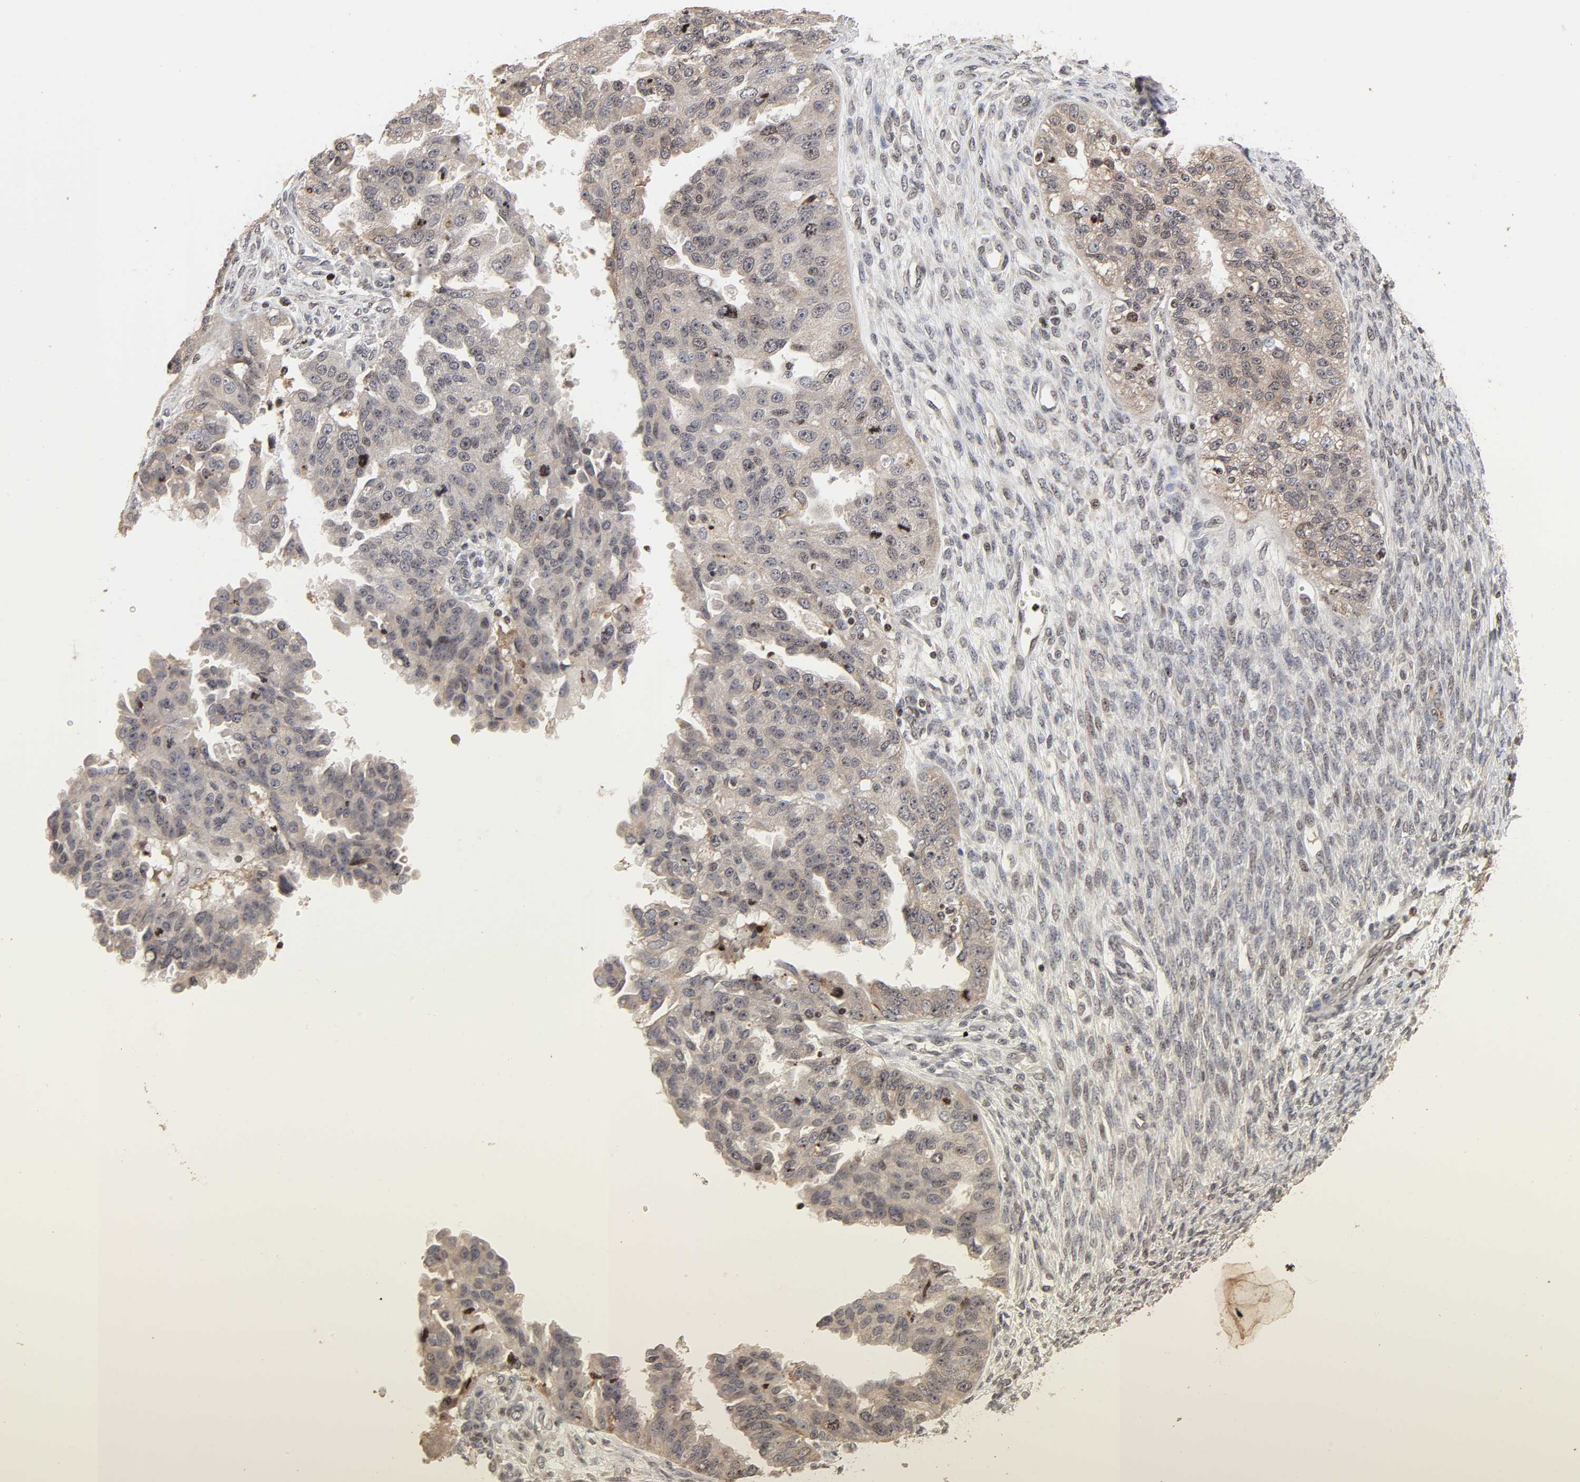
{"staining": {"intensity": "weak", "quantity": "25%-75%", "location": "cytoplasmic/membranous"}, "tissue": "ovarian cancer", "cell_type": "Tumor cells", "image_type": "cancer", "snomed": [{"axis": "morphology", "description": "Cystadenocarcinoma, serous, NOS"}, {"axis": "topography", "description": "Ovary"}], "caption": "Protein positivity by IHC displays weak cytoplasmic/membranous positivity in approximately 25%-75% of tumor cells in ovarian serous cystadenocarcinoma.", "gene": "ZNF473", "patient": {"sex": "female", "age": 58}}